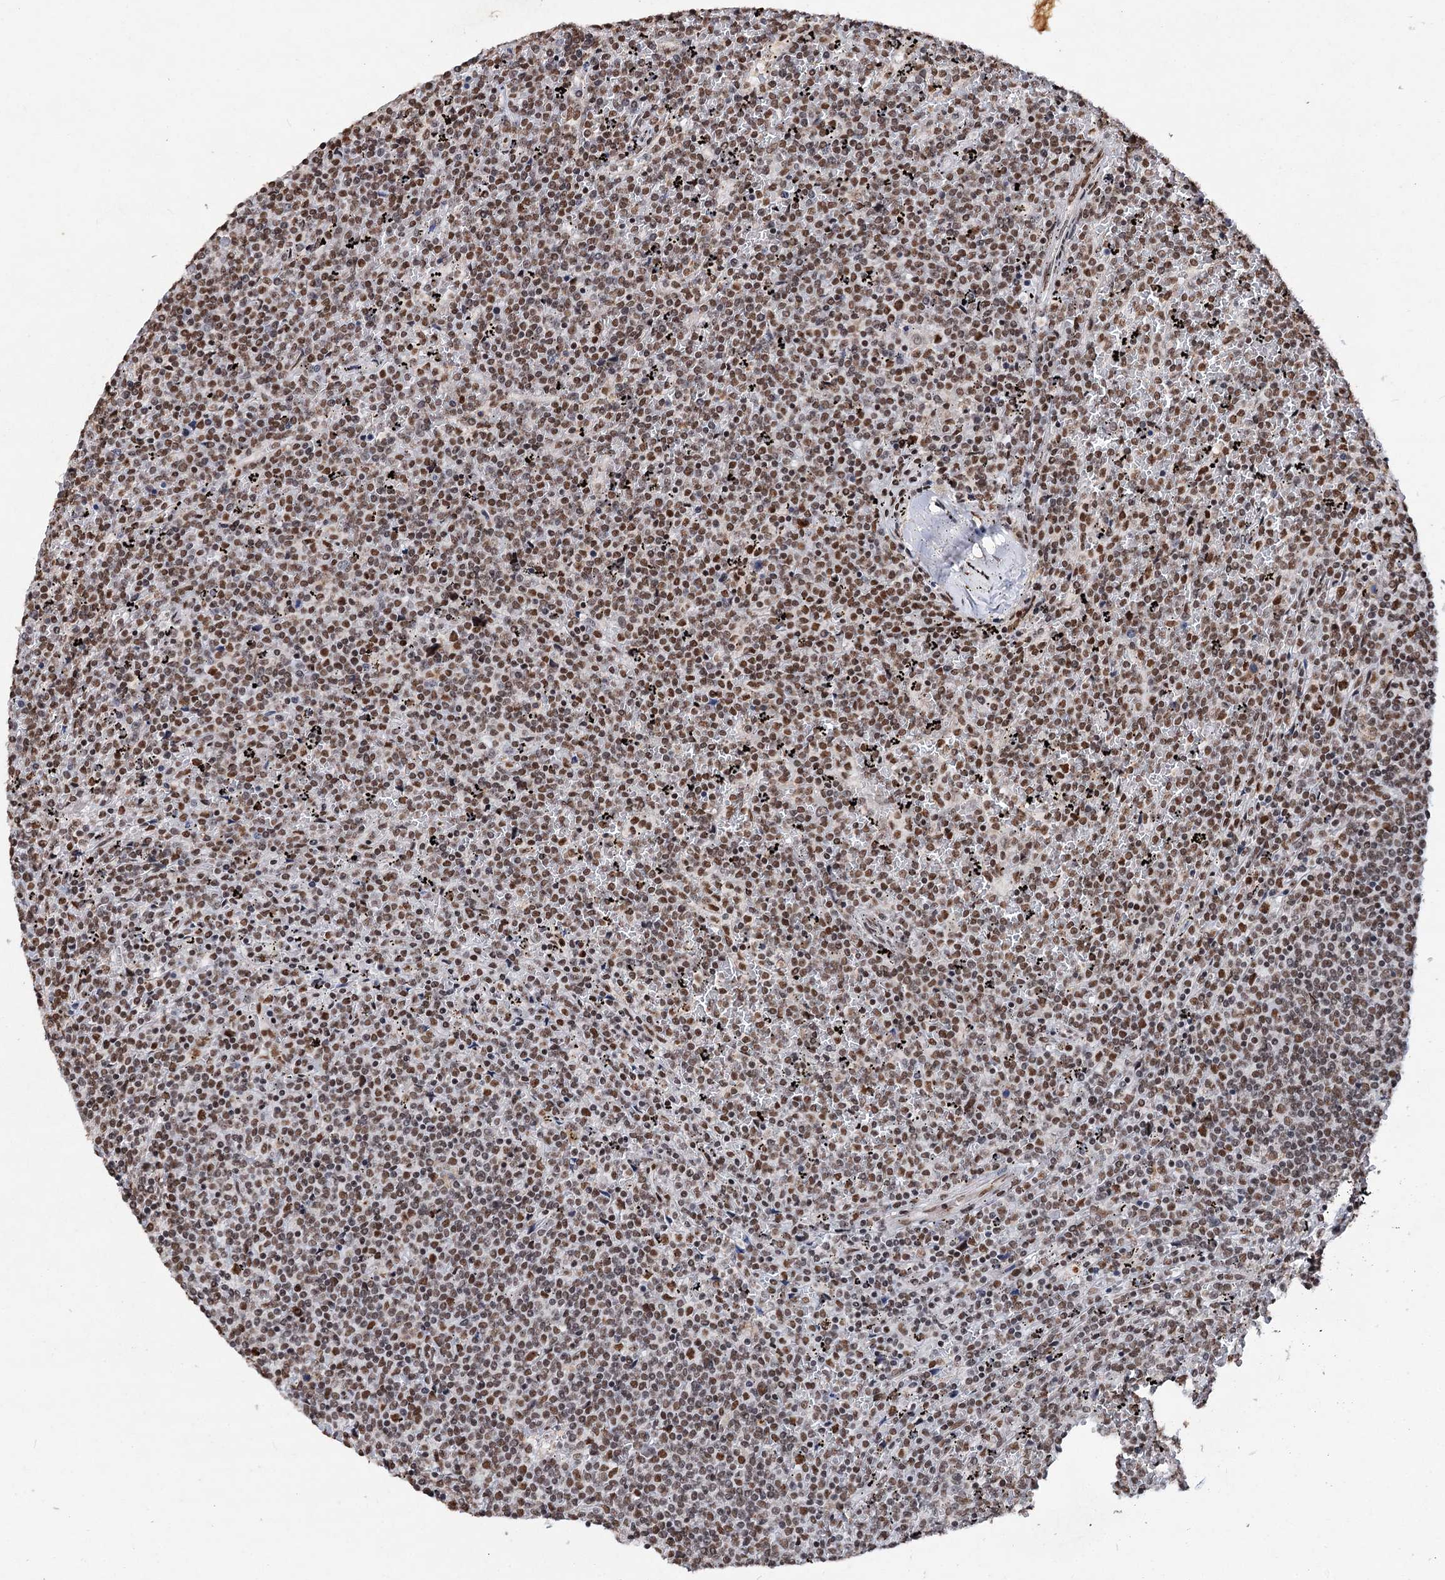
{"staining": {"intensity": "moderate", "quantity": ">75%", "location": "nuclear"}, "tissue": "lymphoma", "cell_type": "Tumor cells", "image_type": "cancer", "snomed": [{"axis": "morphology", "description": "Malignant lymphoma, non-Hodgkin's type, Low grade"}, {"axis": "topography", "description": "Spleen"}], "caption": "The photomicrograph displays a brown stain indicating the presence of a protein in the nuclear of tumor cells in low-grade malignant lymphoma, non-Hodgkin's type.", "gene": "MATR3", "patient": {"sex": "female", "age": 19}}